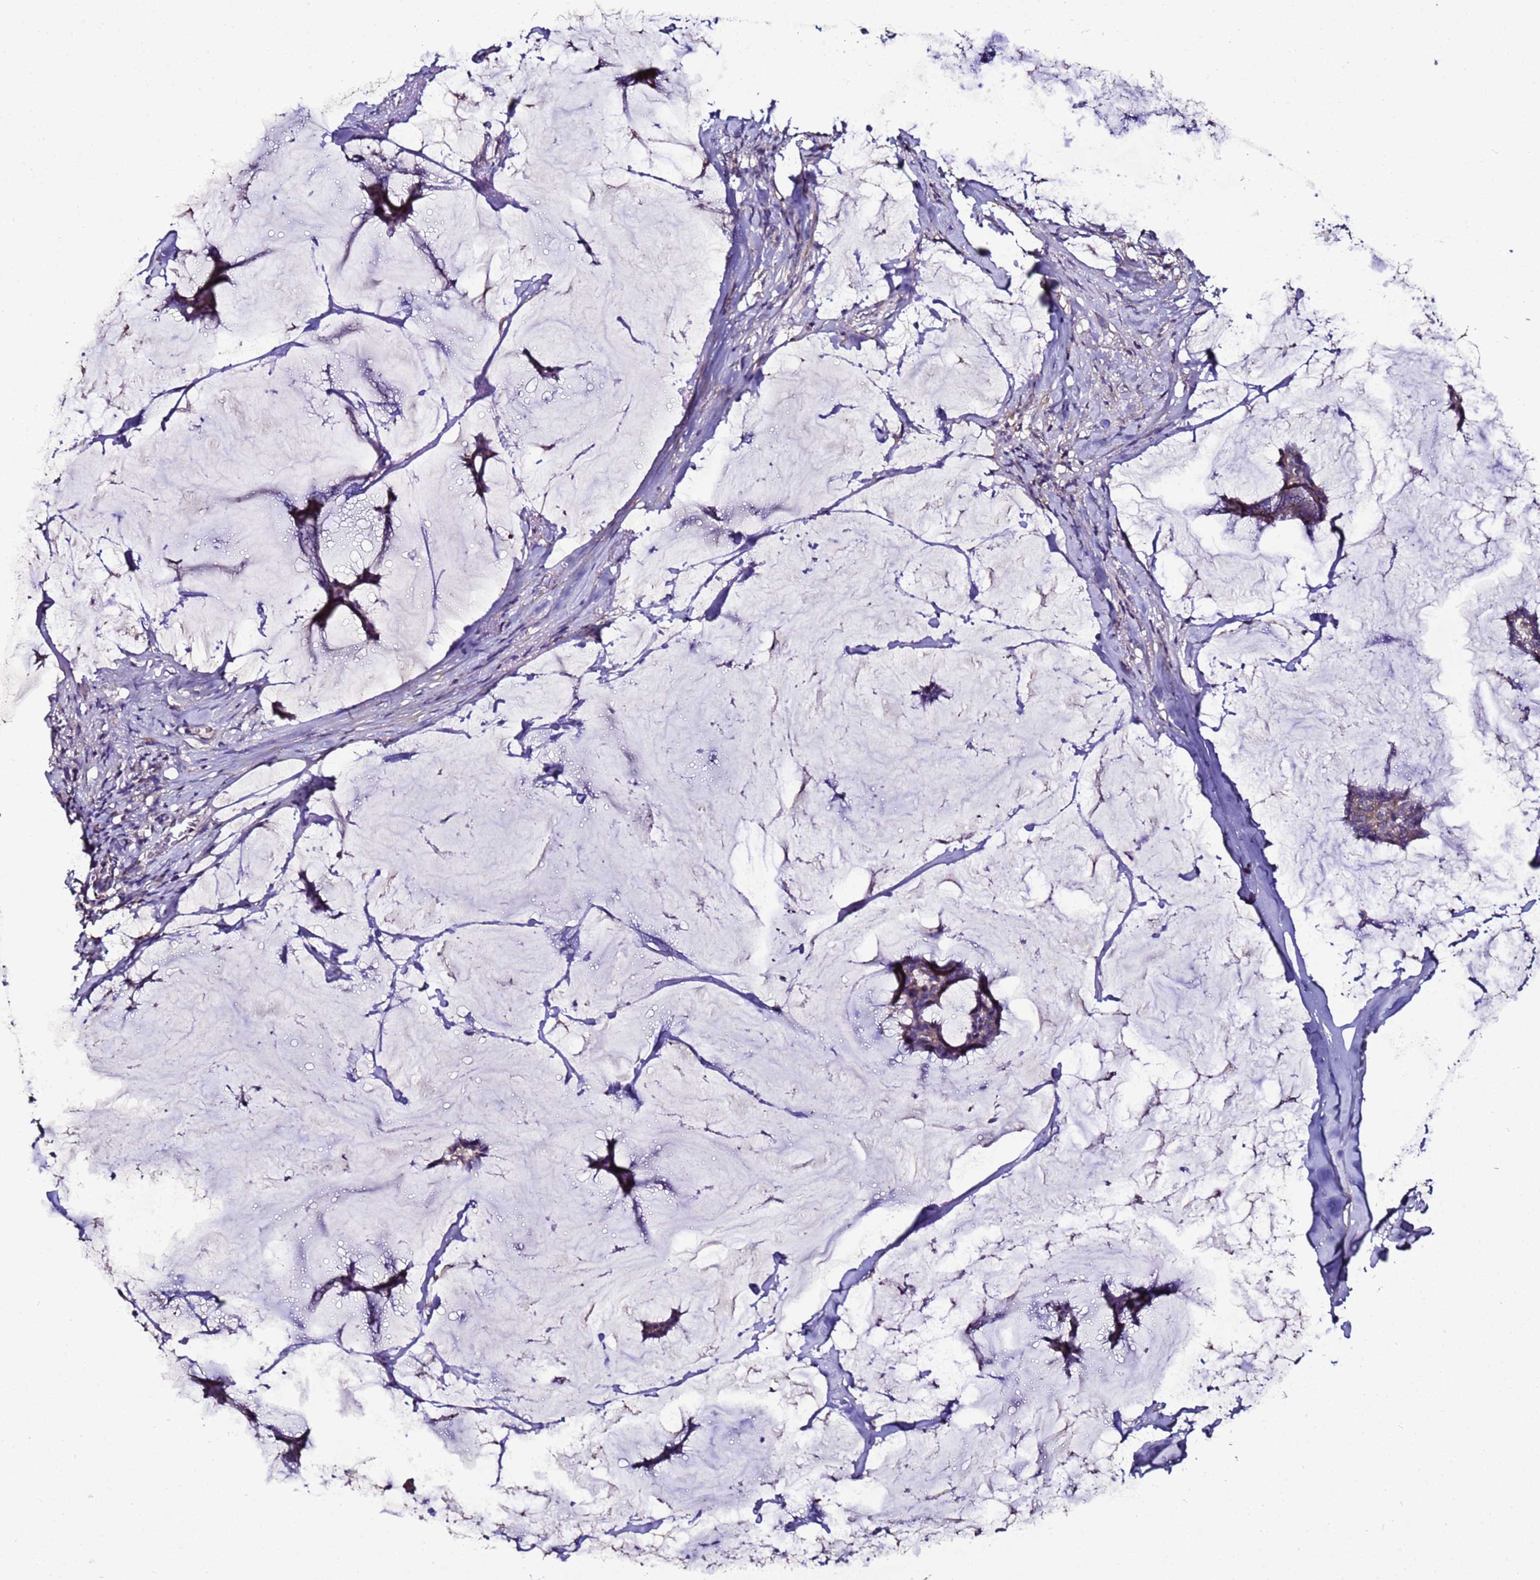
{"staining": {"intensity": "moderate", "quantity": "25%-75%", "location": "cytoplasmic/membranous"}, "tissue": "breast cancer", "cell_type": "Tumor cells", "image_type": "cancer", "snomed": [{"axis": "morphology", "description": "Duct carcinoma"}, {"axis": "topography", "description": "Breast"}], "caption": "High-magnification brightfield microscopy of invasive ductal carcinoma (breast) stained with DAB (3,3'-diaminobenzidine) (brown) and counterstained with hematoxylin (blue). tumor cells exhibit moderate cytoplasmic/membranous expression is identified in approximately25%-75% of cells.", "gene": "HIGD2A", "patient": {"sex": "female", "age": 93}}